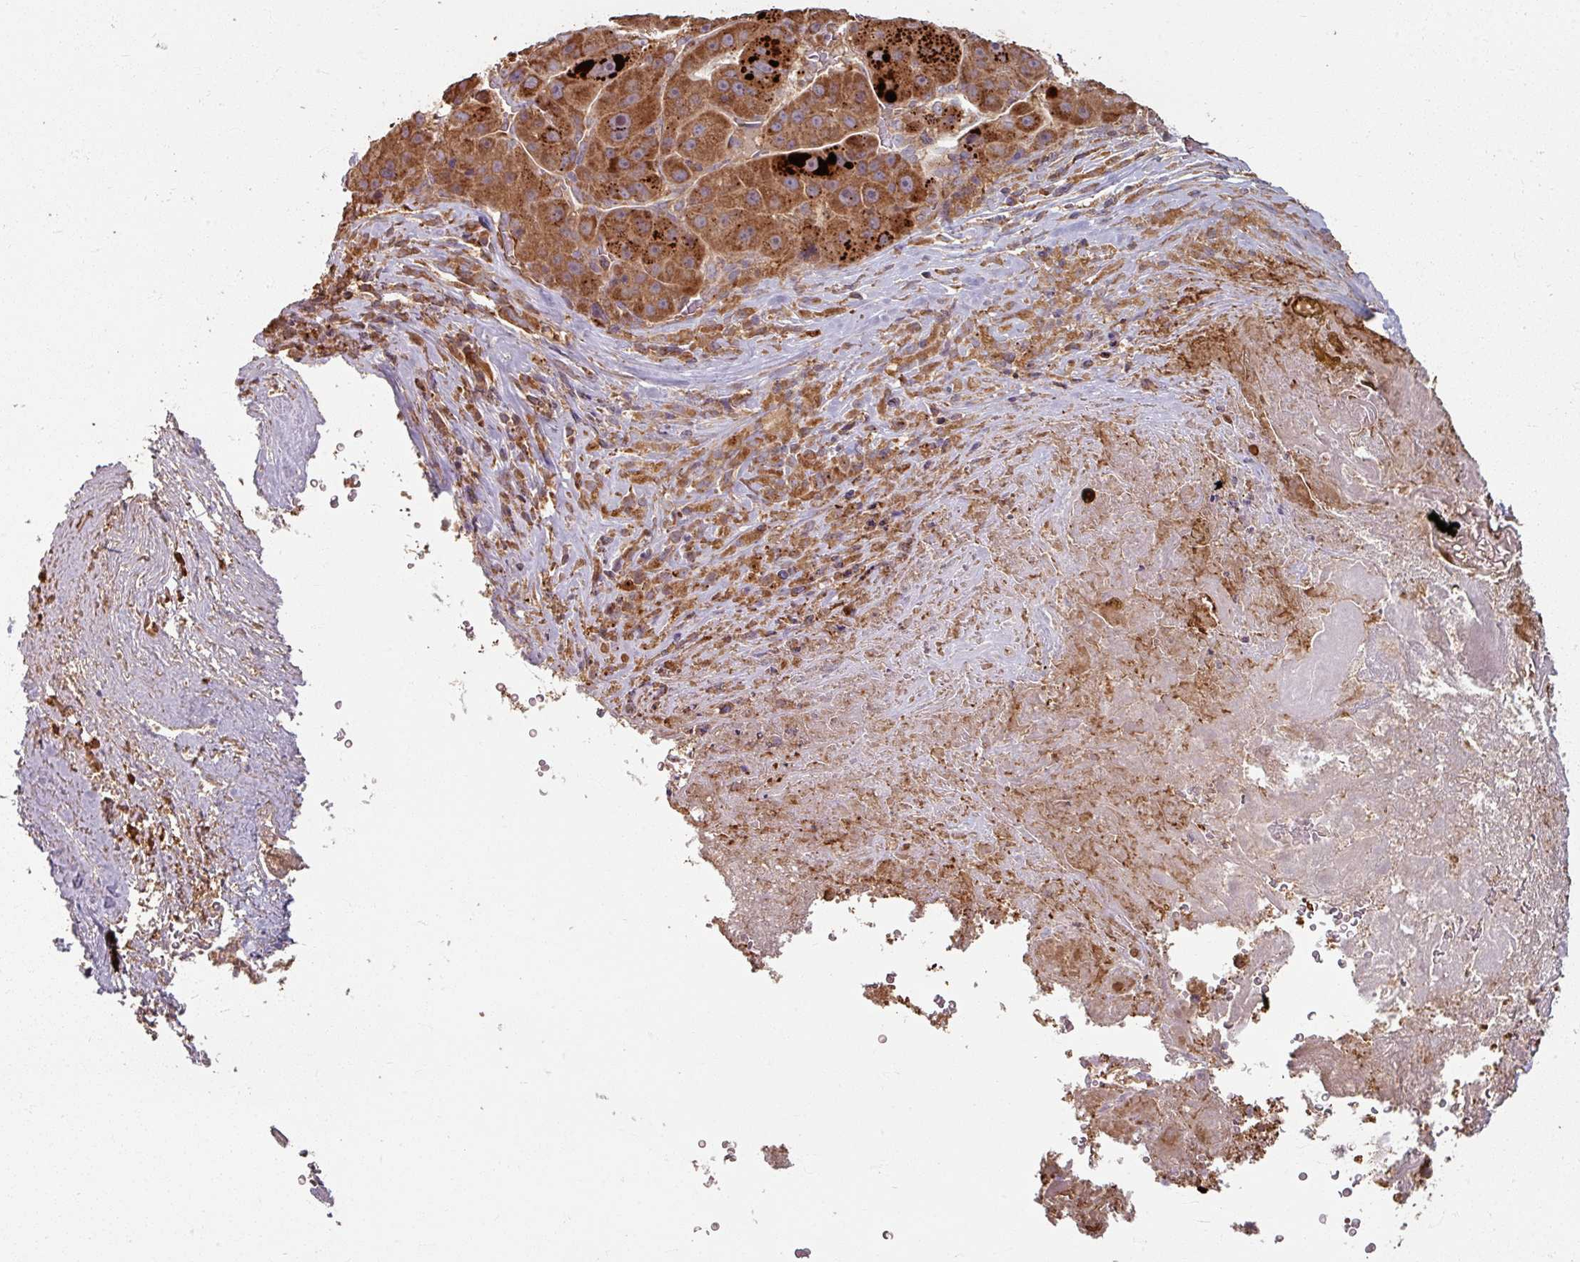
{"staining": {"intensity": "moderate", "quantity": ">75%", "location": "cytoplasmic/membranous"}, "tissue": "liver cancer", "cell_type": "Tumor cells", "image_type": "cancer", "snomed": [{"axis": "morphology", "description": "Carcinoma, Hepatocellular, NOS"}, {"axis": "topography", "description": "Liver"}], "caption": "DAB immunohistochemical staining of liver cancer (hepatocellular carcinoma) reveals moderate cytoplasmic/membranous protein staining in approximately >75% of tumor cells.", "gene": "CCDC68", "patient": {"sex": "male", "age": 76}}